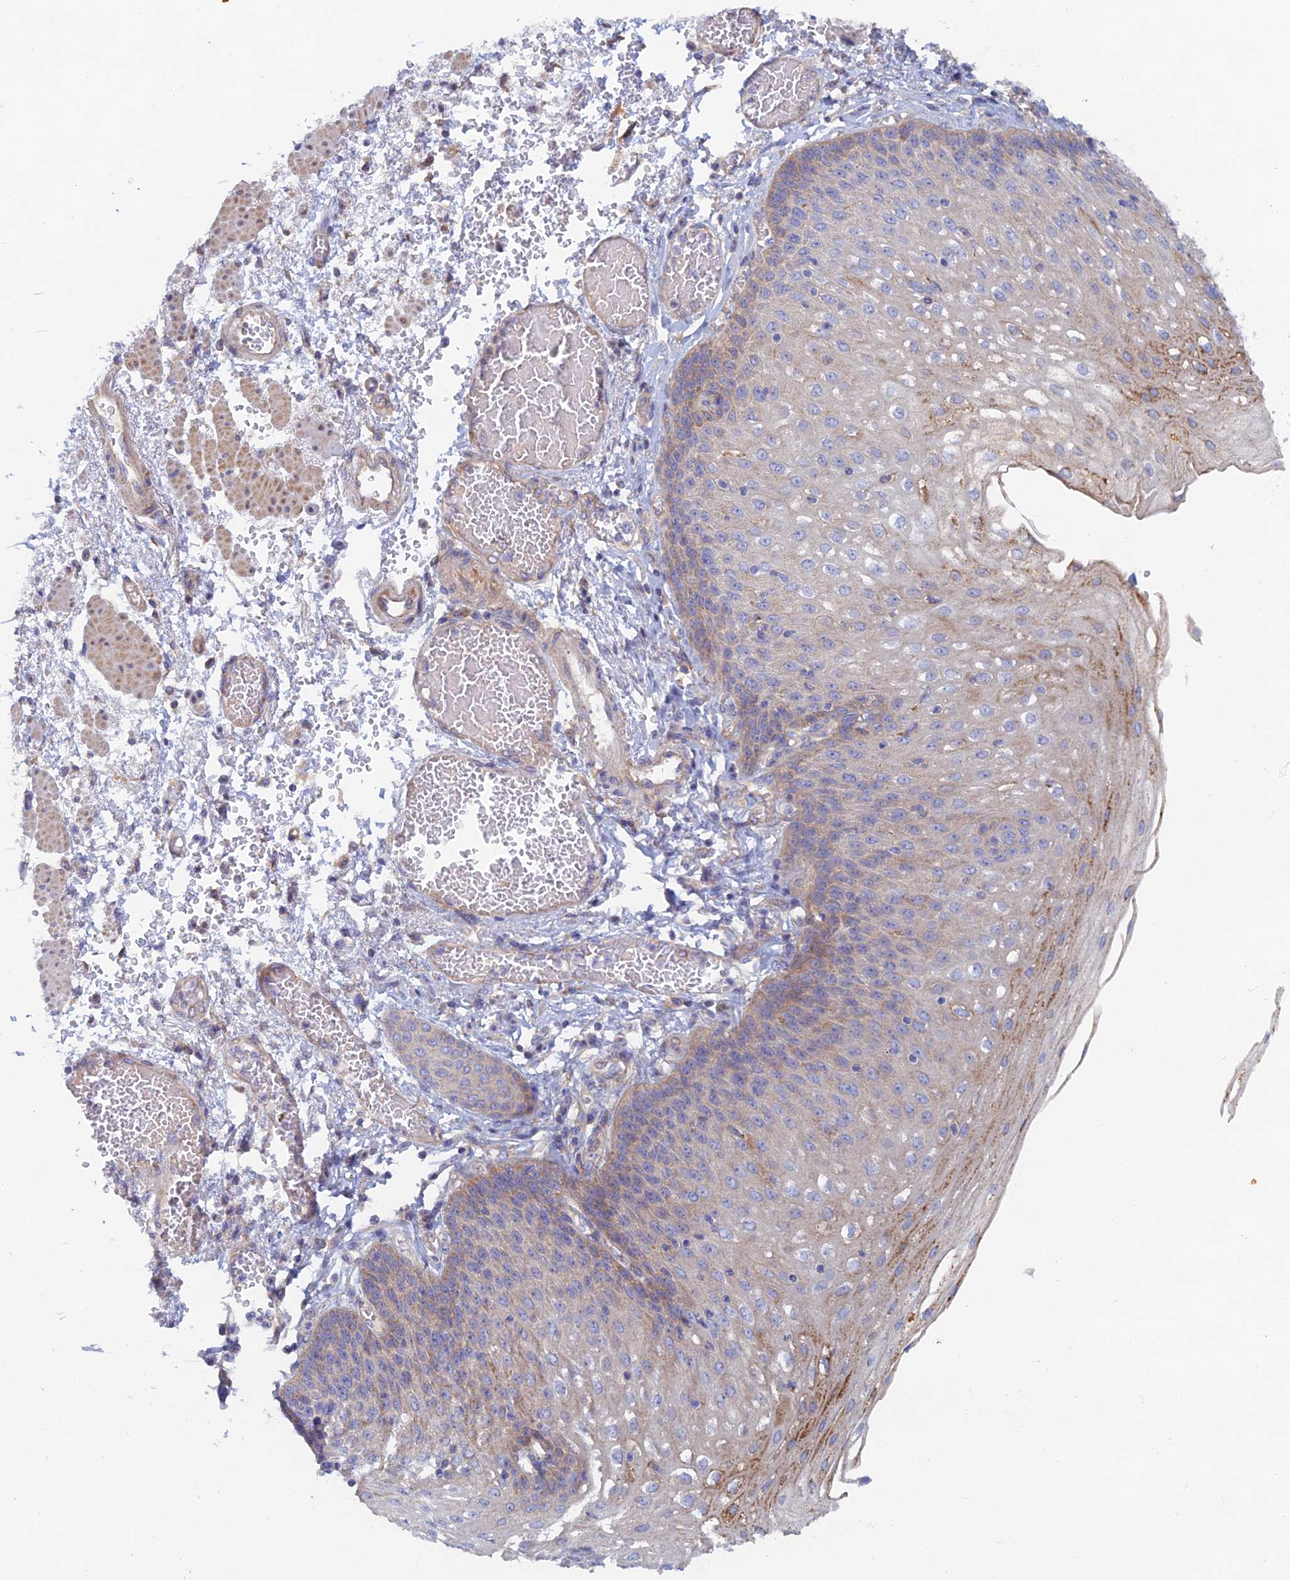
{"staining": {"intensity": "moderate", "quantity": "25%-75%", "location": "cytoplasmic/membranous"}, "tissue": "esophagus", "cell_type": "Squamous epithelial cells", "image_type": "normal", "snomed": [{"axis": "morphology", "description": "Normal tissue, NOS"}, {"axis": "topography", "description": "Esophagus"}], "caption": "Immunohistochemistry (IHC) image of normal esophagus: human esophagus stained using immunohistochemistry (IHC) demonstrates medium levels of moderate protein expression localized specifically in the cytoplasmic/membranous of squamous epithelial cells, appearing as a cytoplasmic/membranous brown color.", "gene": "TMEM44", "patient": {"sex": "male", "age": 81}}